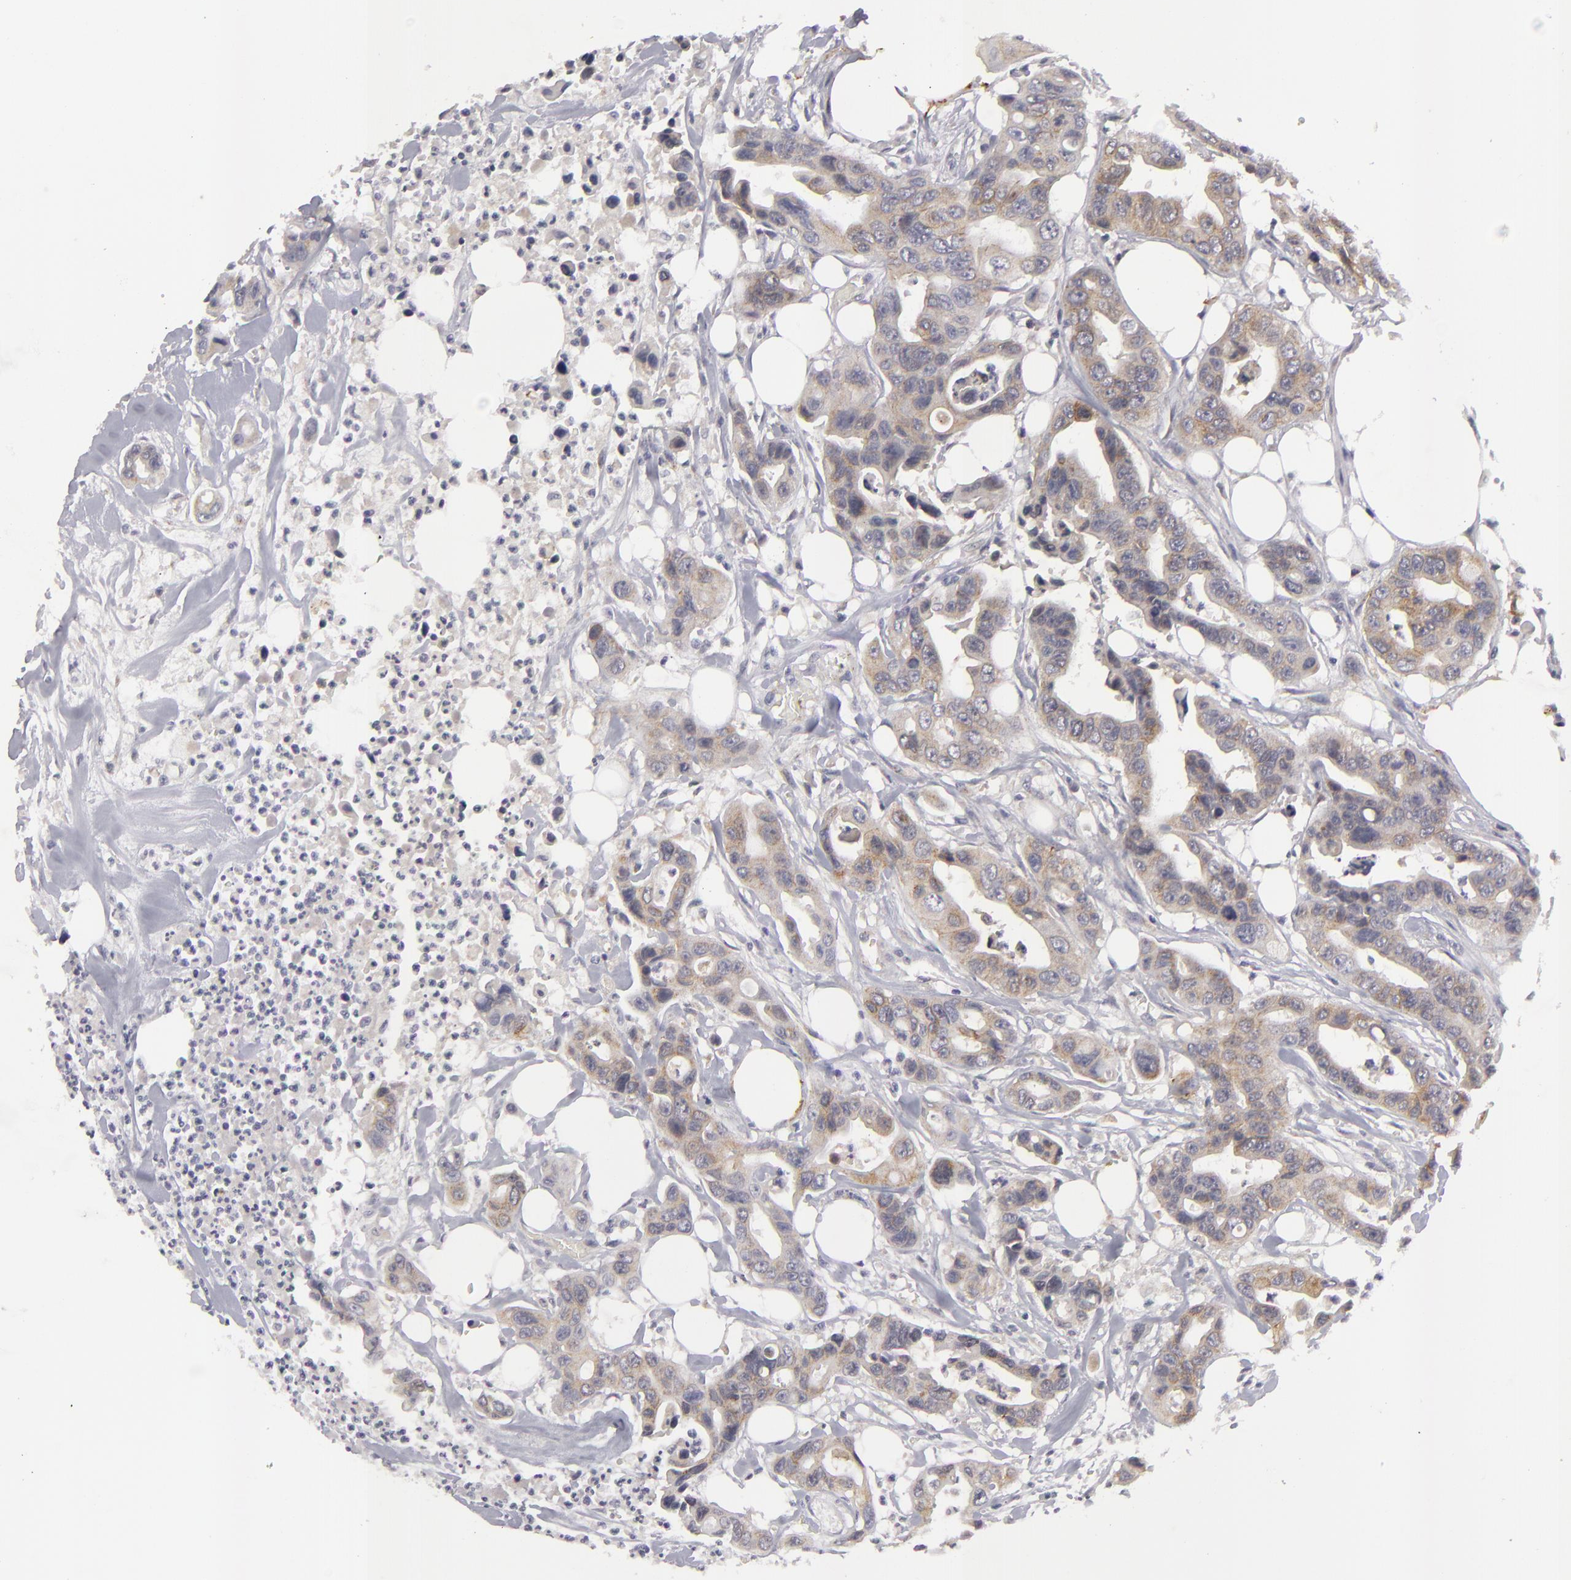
{"staining": {"intensity": "weak", "quantity": "<25%", "location": "cytoplasmic/membranous"}, "tissue": "colorectal cancer", "cell_type": "Tumor cells", "image_type": "cancer", "snomed": [{"axis": "morphology", "description": "Adenocarcinoma, NOS"}, {"axis": "topography", "description": "Colon"}], "caption": "Immunohistochemistry of colorectal adenocarcinoma displays no expression in tumor cells. (DAB immunohistochemistry (IHC) with hematoxylin counter stain).", "gene": "ALCAM", "patient": {"sex": "female", "age": 70}}